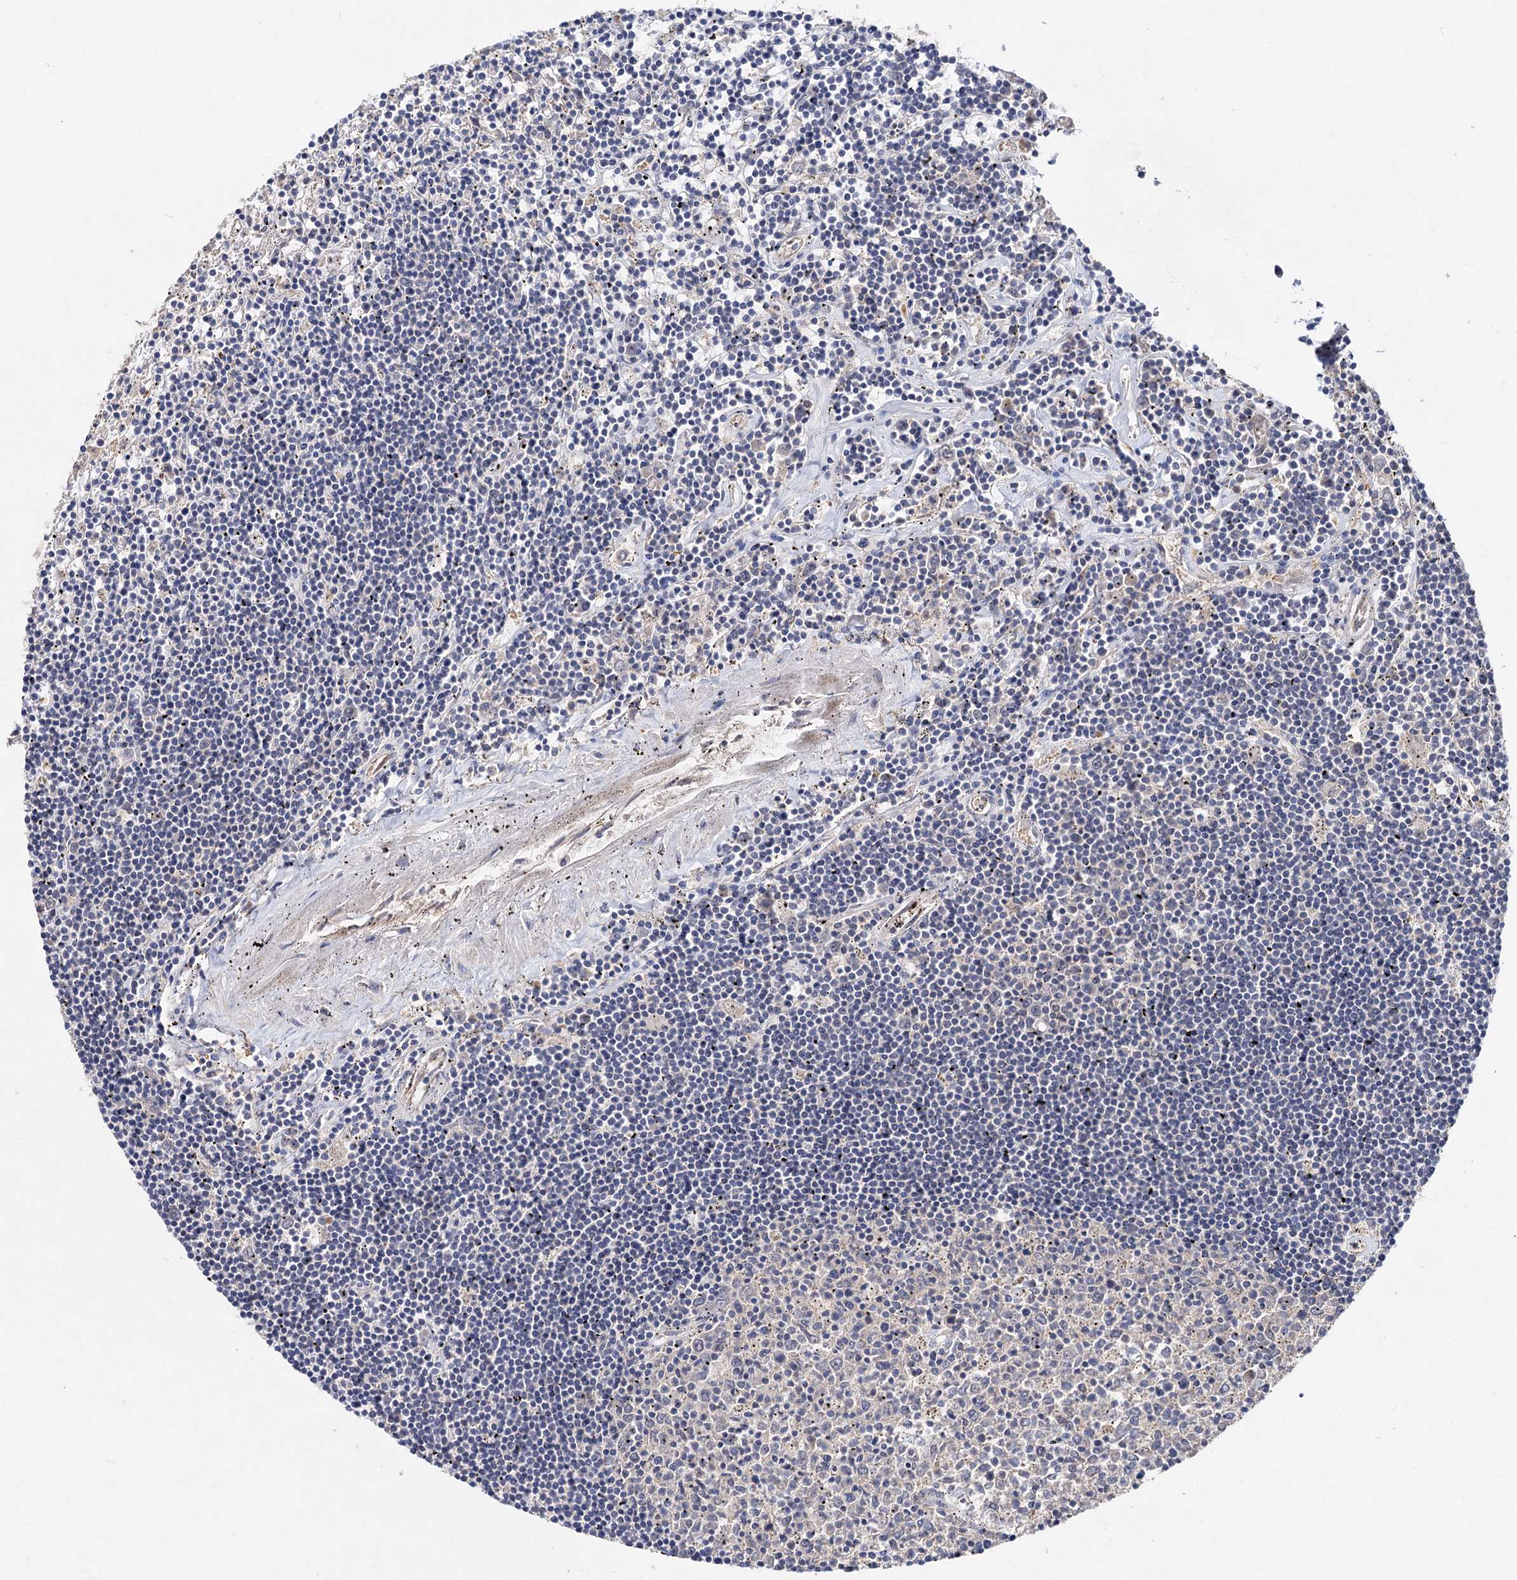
{"staining": {"intensity": "negative", "quantity": "none", "location": "none"}, "tissue": "lymphoma", "cell_type": "Tumor cells", "image_type": "cancer", "snomed": [{"axis": "morphology", "description": "Malignant lymphoma, non-Hodgkin's type, Low grade"}, {"axis": "topography", "description": "Spleen"}], "caption": "A high-resolution micrograph shows immunohistochemistry (IHC) staining of lymphoma, which displays no significant expression in tumor cells. Nuclei are stained in blue.", "gene": "NUDCD2", "patient": {"sex": "male", "age": 76}}